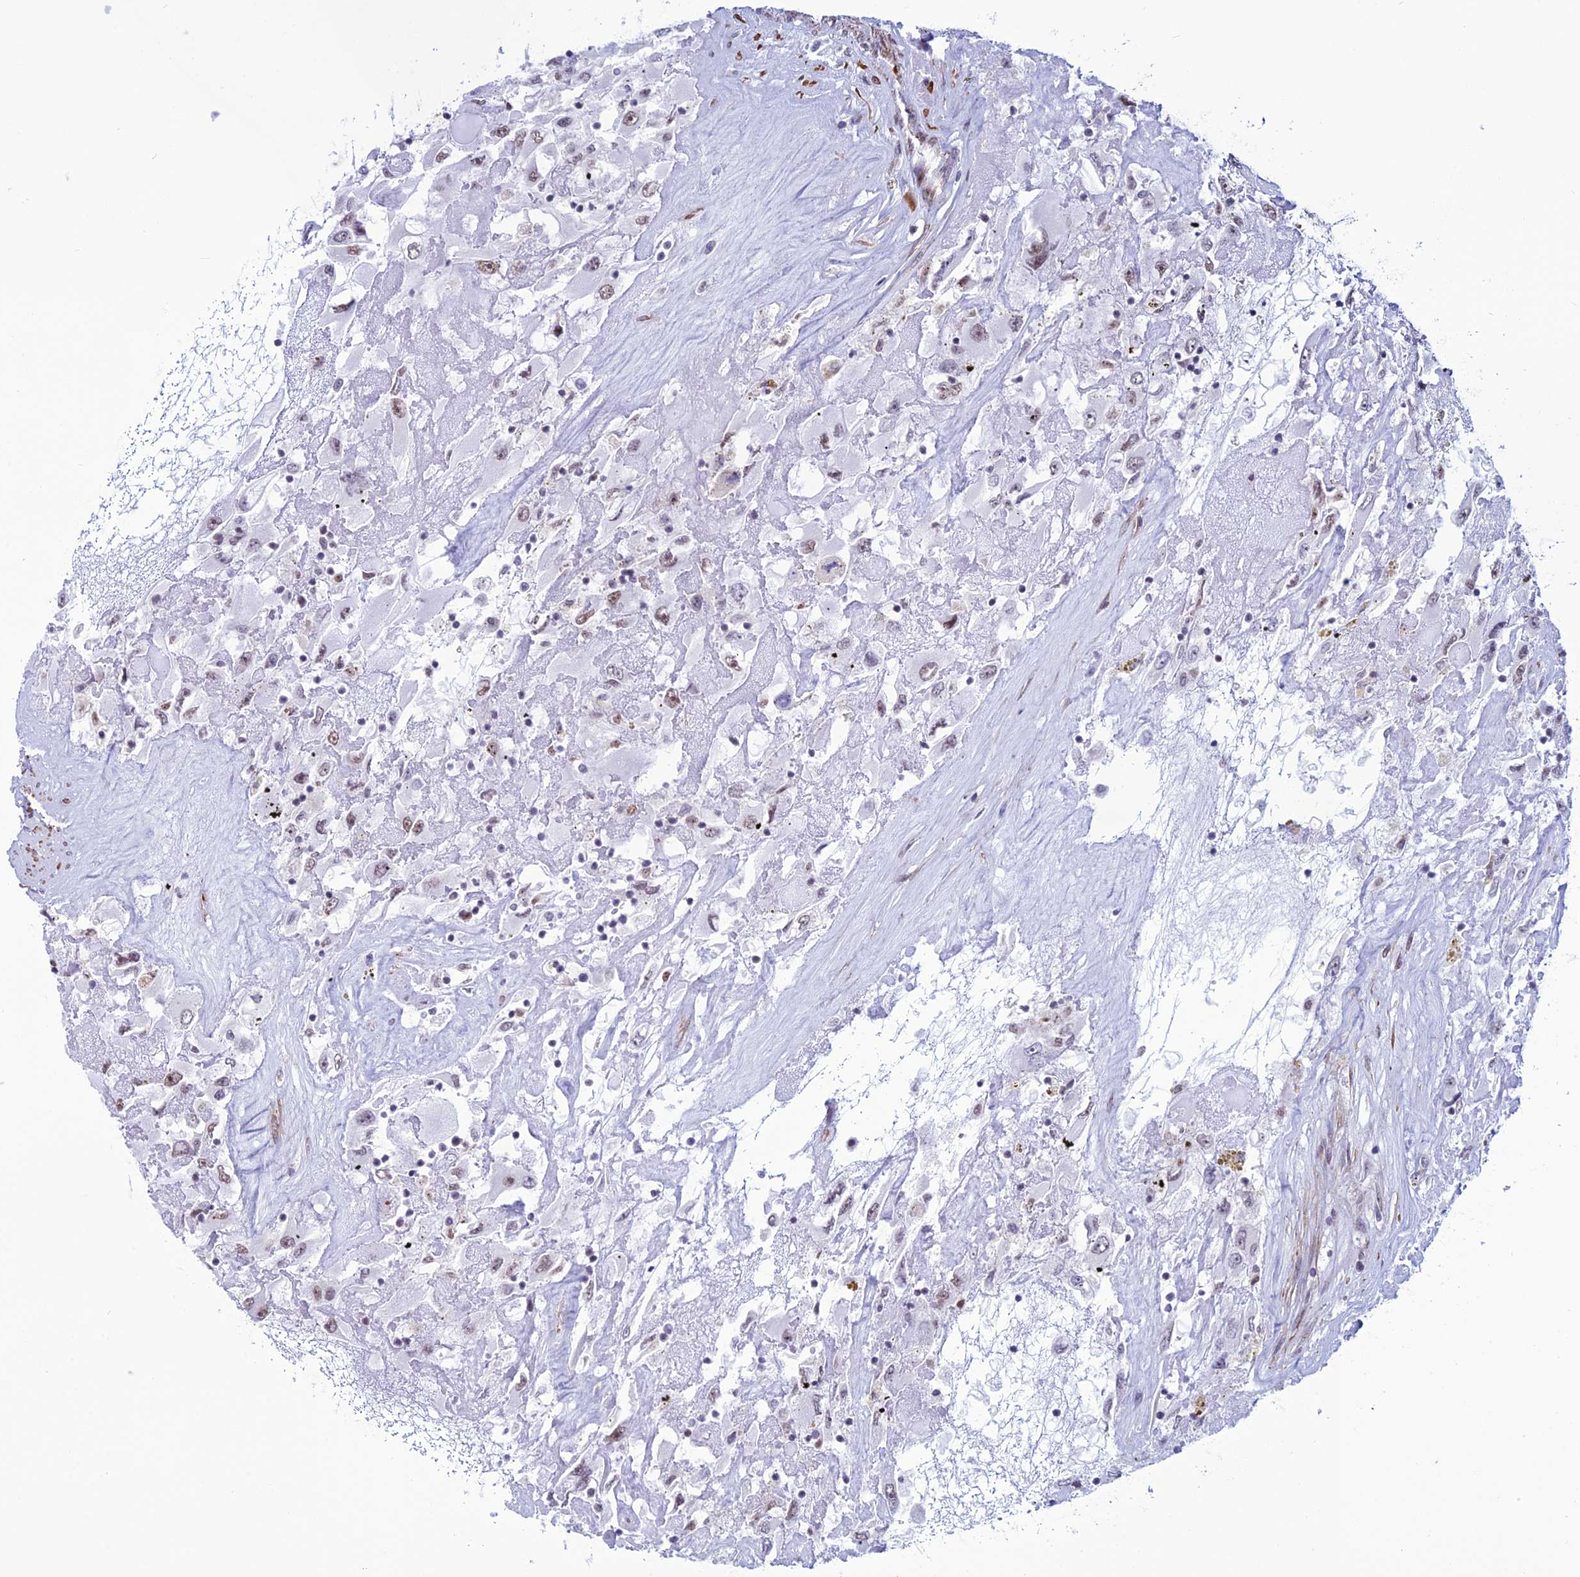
{"staining": {"intensity": "weak", "quantity": ">75%", "location": "nuclear"}, "tissue": "renal cancer", "cell_type": "Tumor cells", "image_type": "cancer", "snomed": [{"axis": "morphology", "description": "Adenocarcinoma, NOS"}, {"axis": "topography", "description": "Kidney"}], "caption": "High-magnification brightfield microscopy of renal cancer stained with DAB (3,3'-diaminobenzidine) (brown) and counterstained with hematoxylin (blue). tumor cells exhibit weak nuclear positivity is appreciated in approximately>75% of cells. Ihc stains the protein in brown and the nuclei are stained blue.", "gene": "U2AF1", "patient": {"sex": "female", "age": 52}}